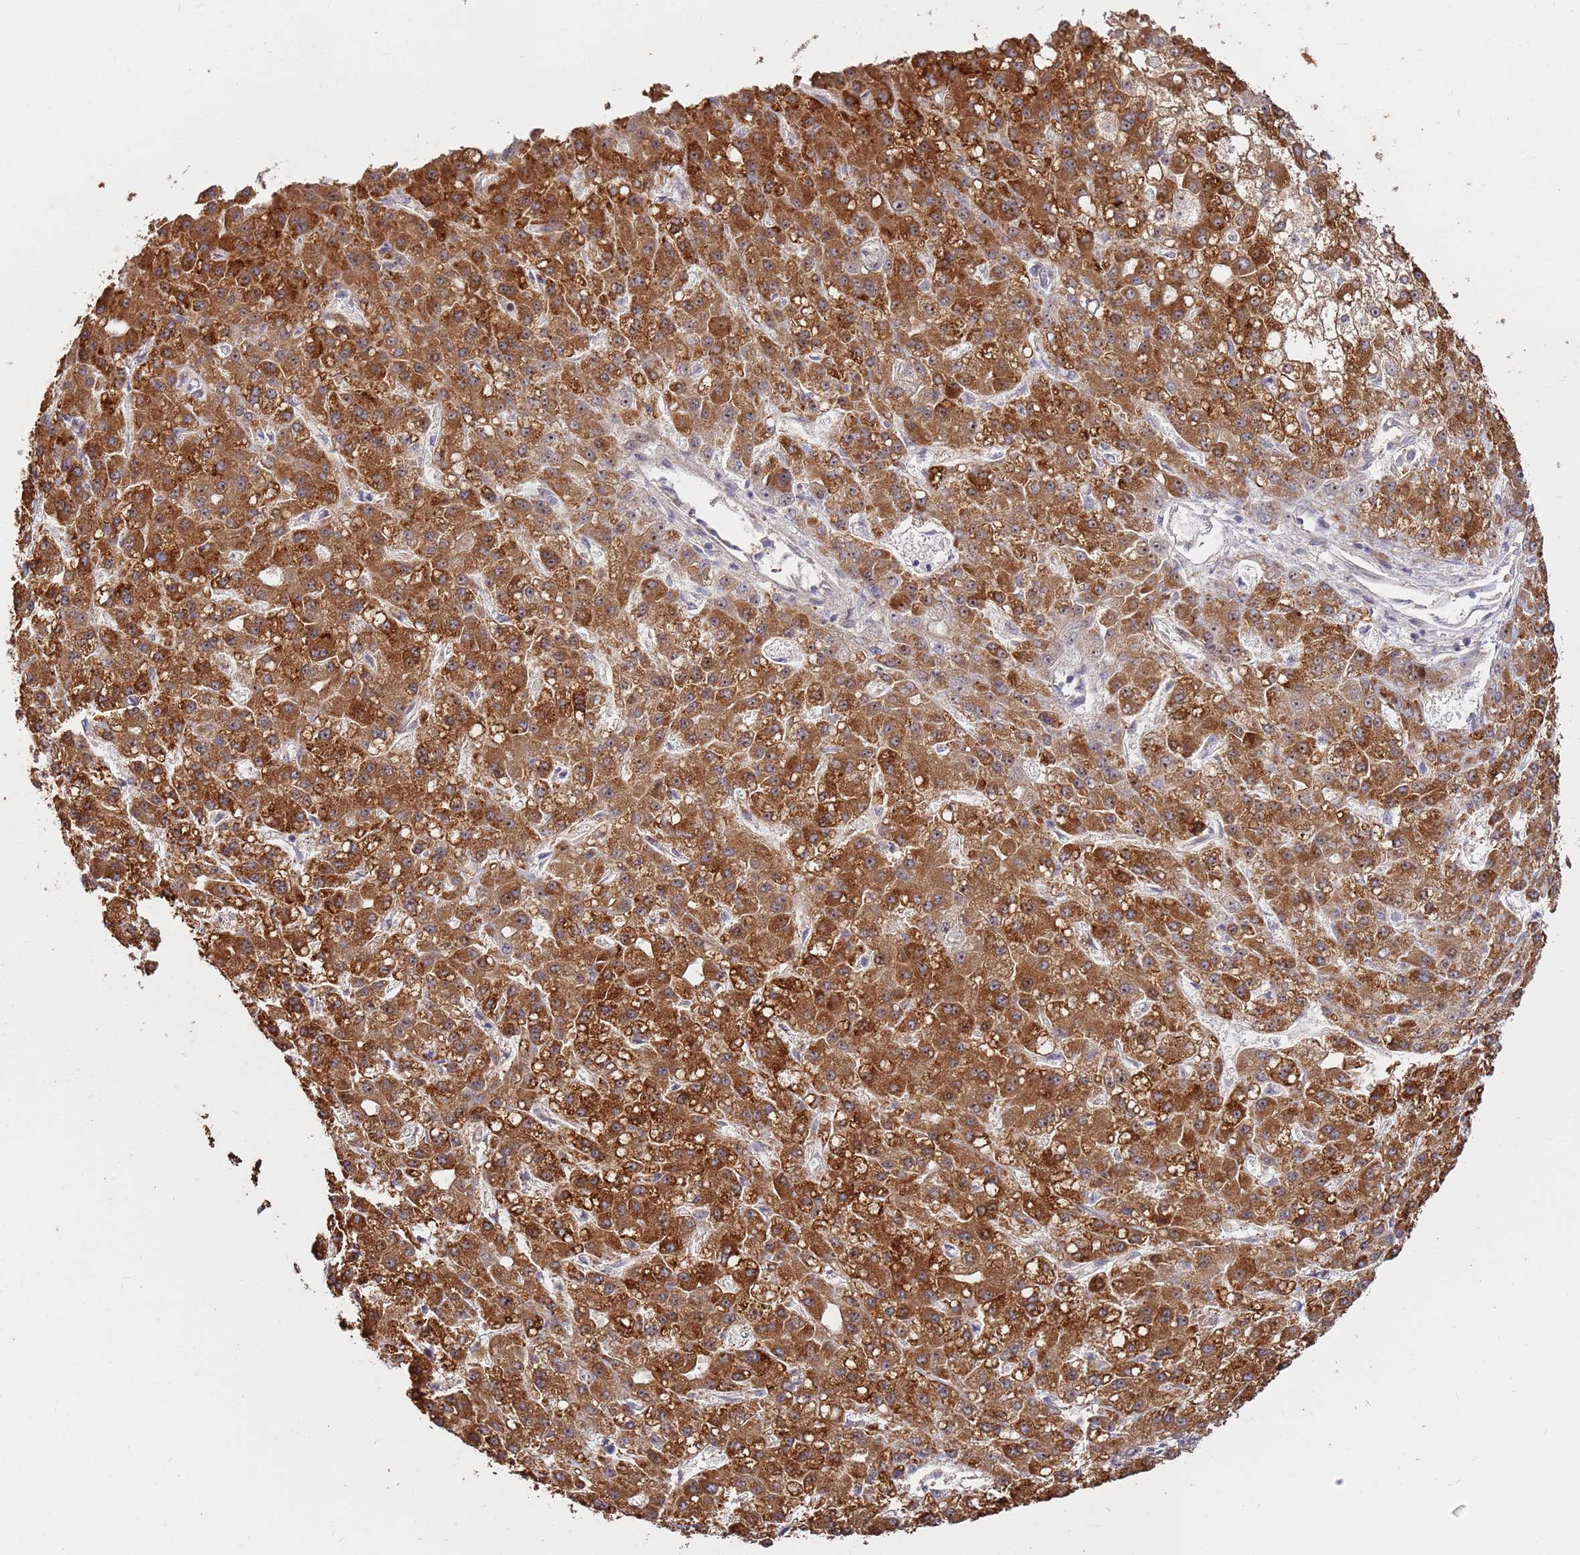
{"staining": {"intensity": "strong", "quantity": ">75%", "location": "cytoplasmic/membranous"}, "tissue": "liver cancer", "cell_type": "Tumor cells", "image_type": "cancer", "snomed": [{"axis": "morphology", "description": "Carcinoma, Hepatocellular, NOS"}, {"axis": "topography", "description": "Liver"}], "caption": "An image showing strong cytoplasmic/membranous positivity in about >75% of tumor cells in liver cancer, as visualized by brown immunohistochemical staining.", "gene": "KIF25", "patient": {"sex": "male", "age": 67}}